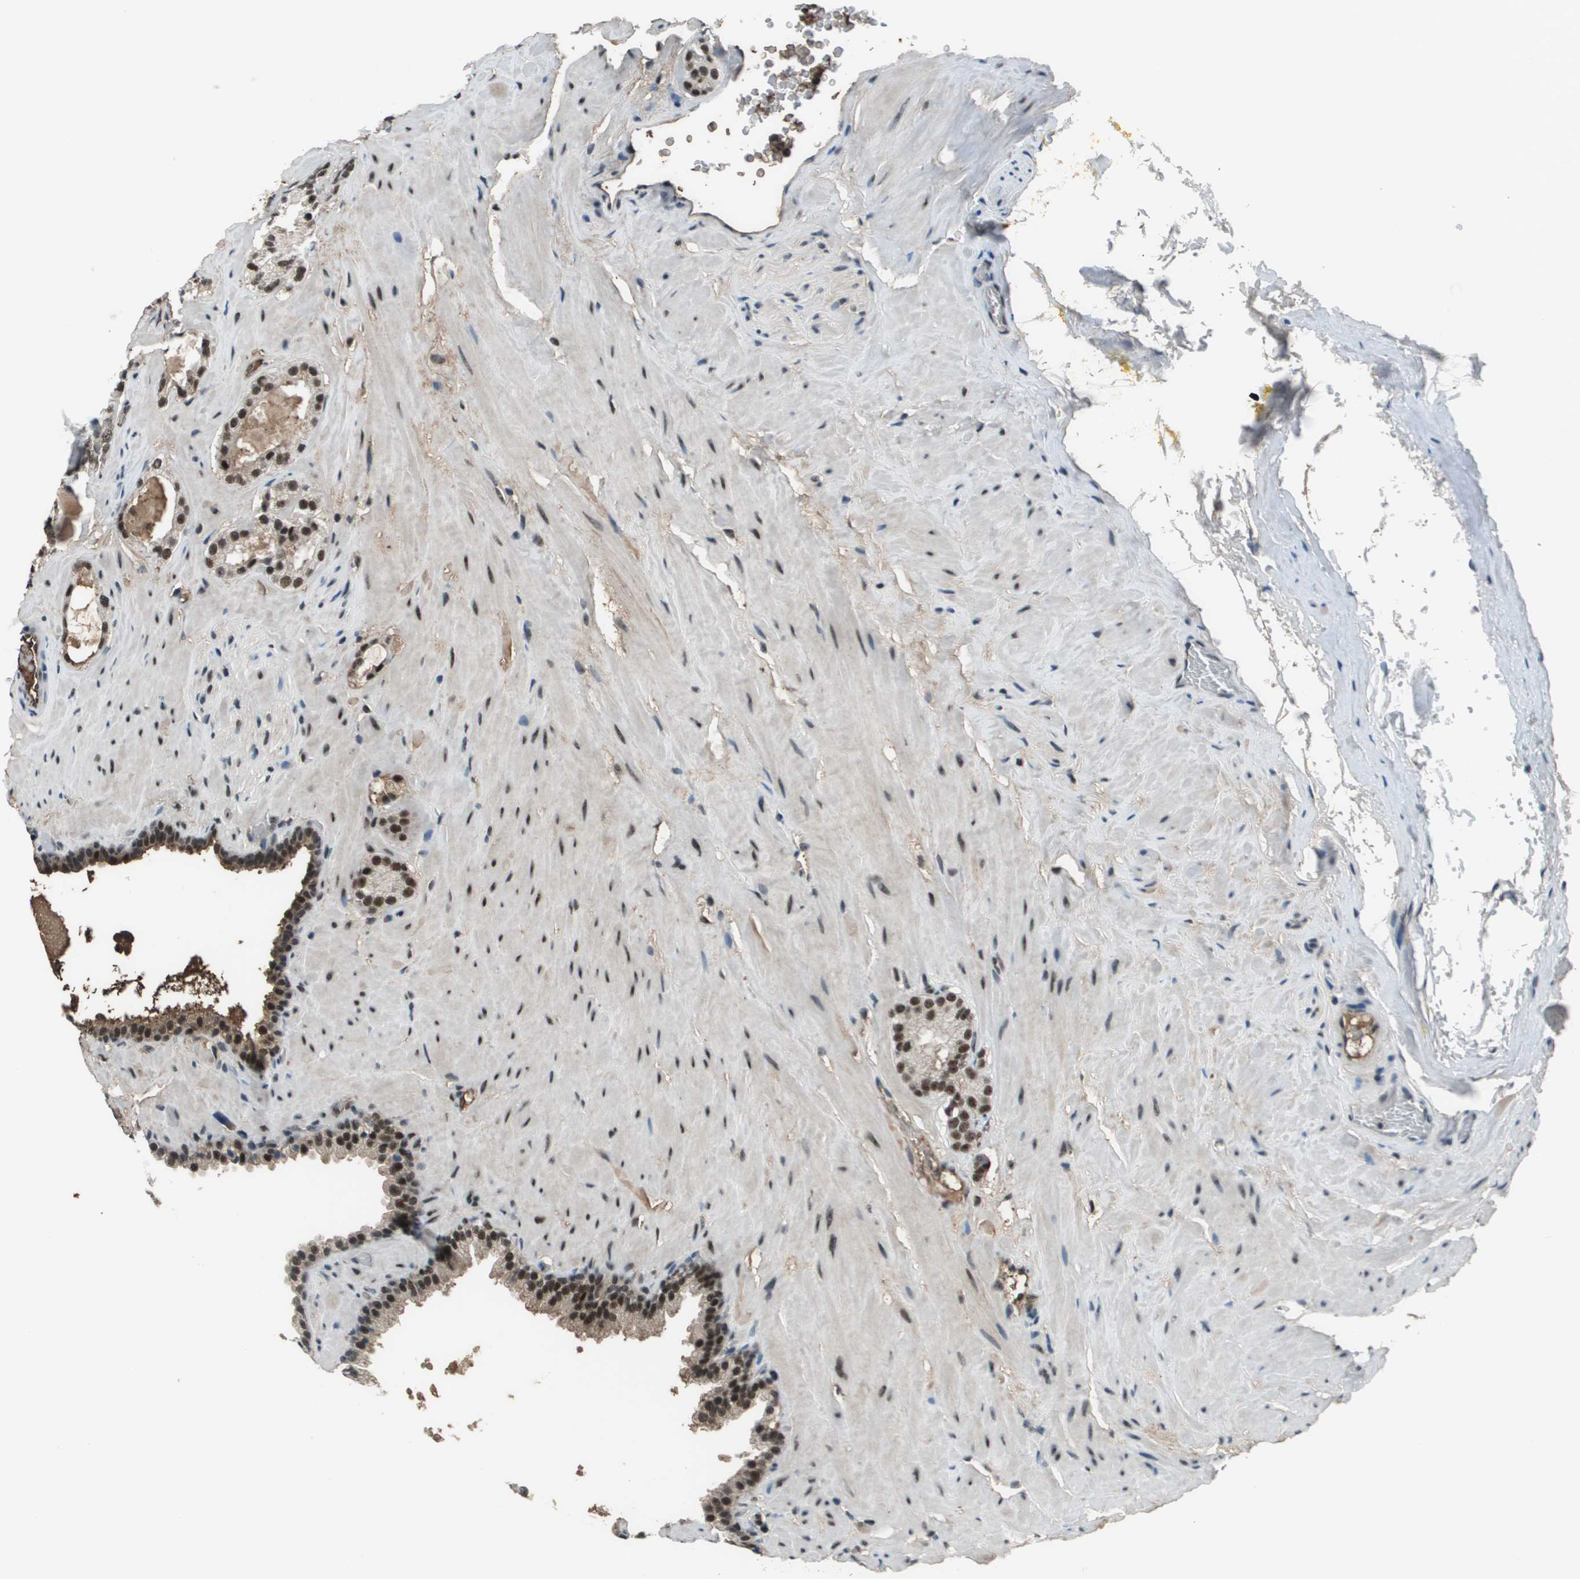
{"staining": {"intensity": "strong", "quantity": ">75%", "location": "nuclear"}, "tissue": "prostate cancer", "cell_type": "Tumor cells", "image_type": "cancer", "snomed": [{"axis": "morphology", "description": "Adenocarcinoma, High grade"}, {"axis": "topography", "description": "Prostate"}], "caption": "Strong nuclear staining is appreciated in approximately >75% of tumor cells in prostate cancer.", "gene": "THRAP3", "patient": {"sex": "male", "age": 64}}